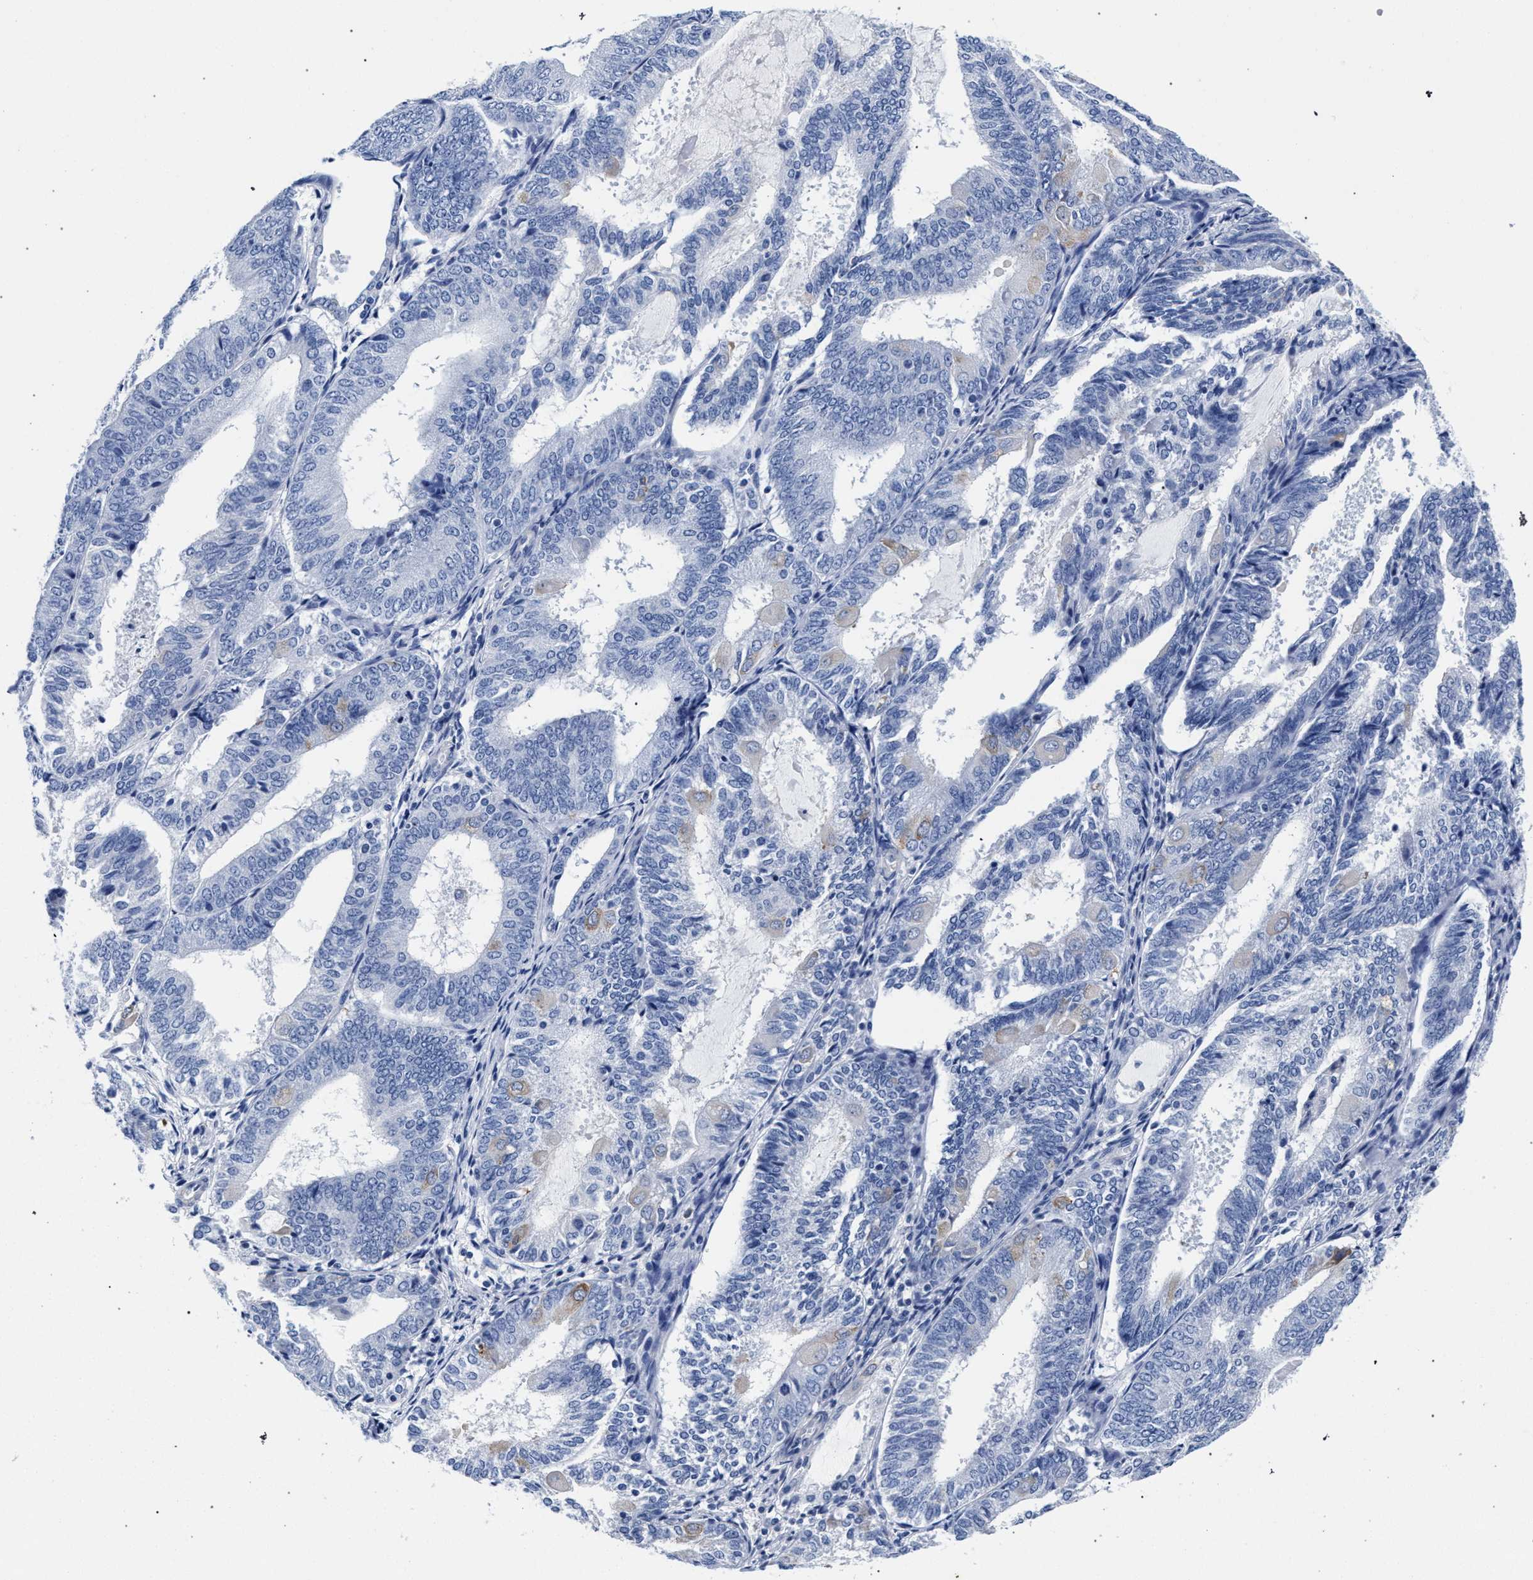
{"staining": {"intensity": "weak", "quantity": "<25%", "location": "cytoplasmic/membranous"}, "tissue": "endometrial cancer", "cell_type": "Tumor cells", "image_type": "cancer", "snomed": [{"axis": "morphology", "description": "Adenocarcinoma, NOS"}, {"axis": "topography", "description": "Endometrium"}], "caption": "Protein analysis of endometrial cancer displays no significant expression in tumor cells. (Brightfield microscopy of DAB (3,3'-diaminobenzidine) immunohistochemistry (IHC) at high magnification).", "gene": "AKAP4", "patient": {"sex": "female", "age": 81}}